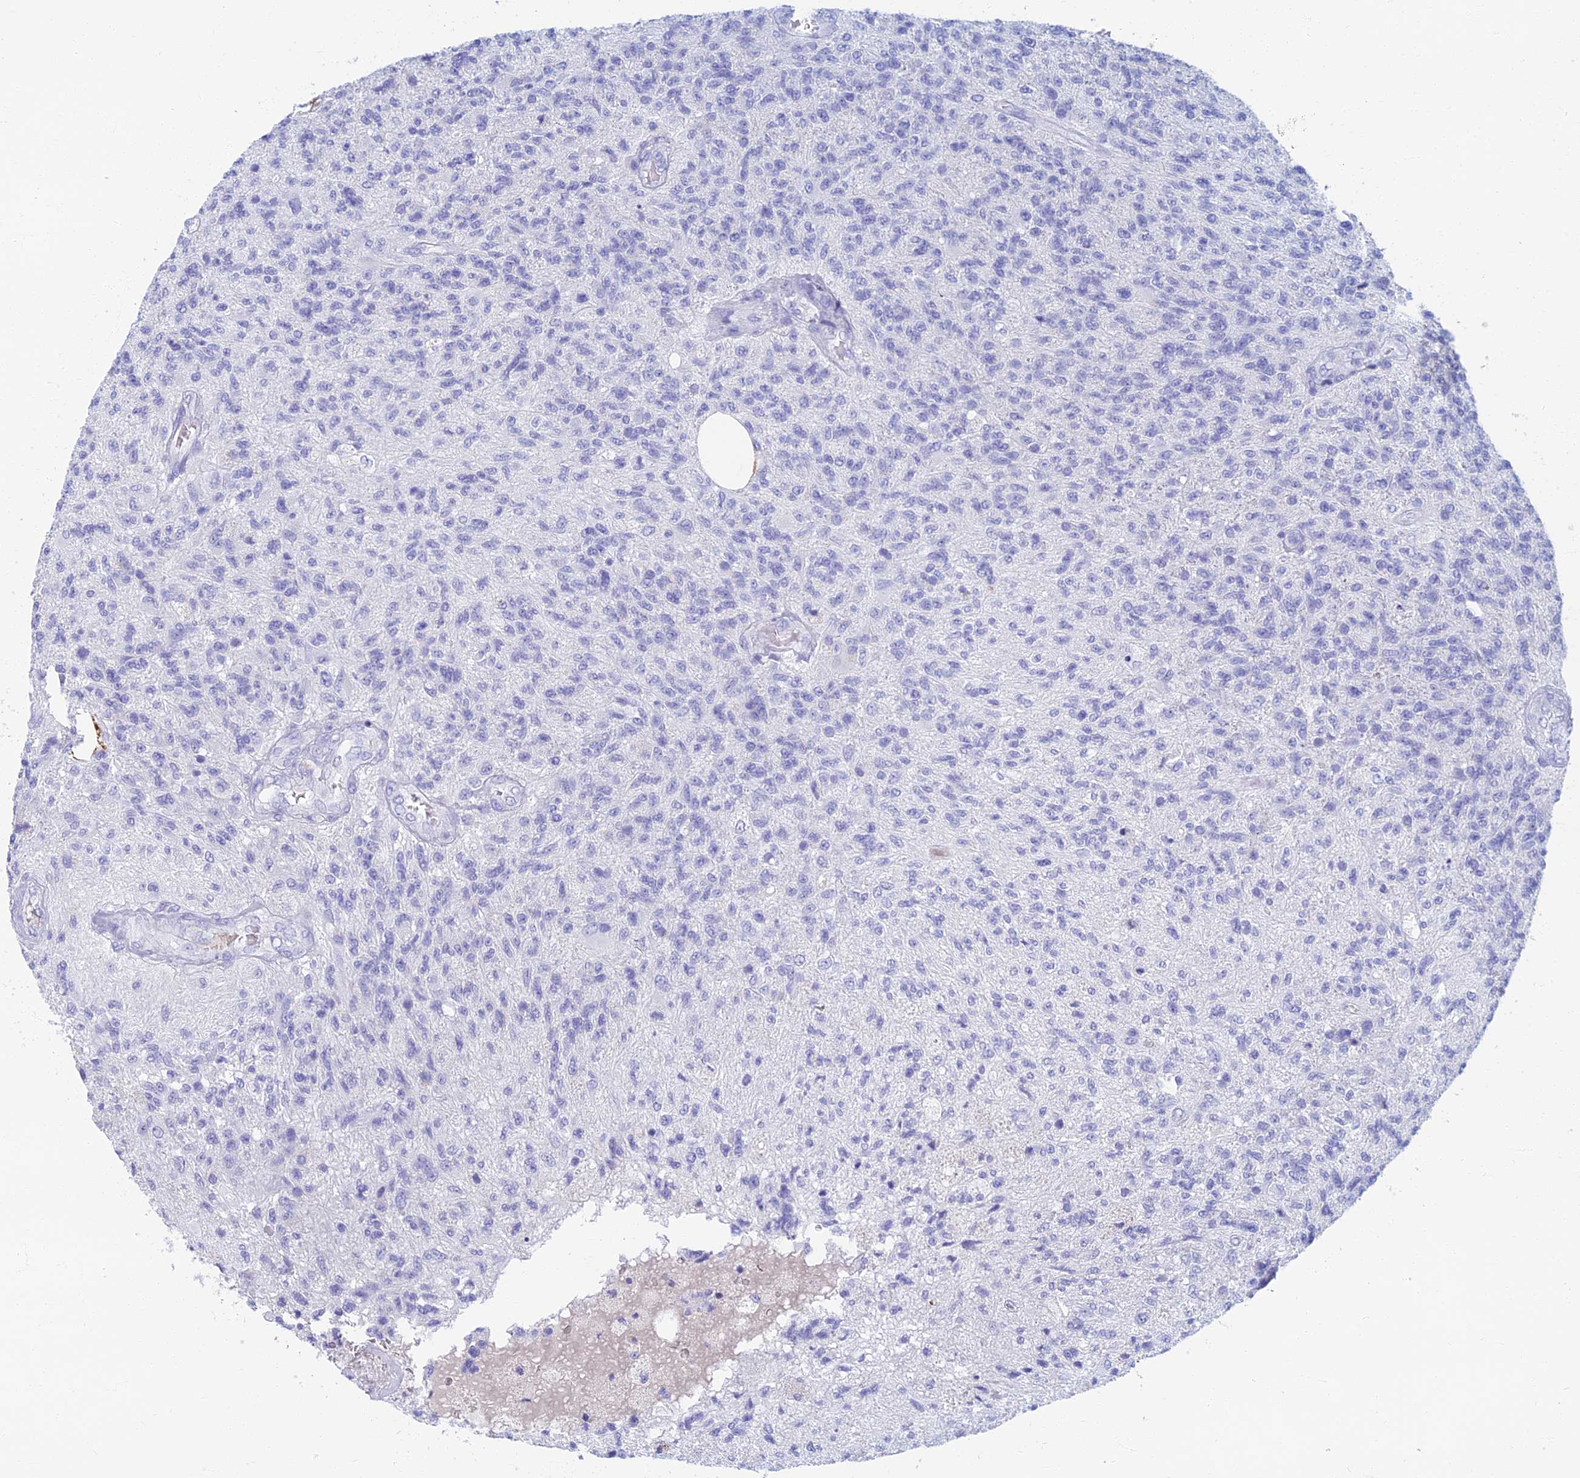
{"staining": {"intensity": "negative", "quantity": "none", "location": "none"}, "tissue": "glioma", "cell_type": "Tumor cells", "image_type": "cancer", "snomed": [{"axis": "morphology", "description": "Glioma, malignant, High grade"}, {"axis": "topography", "description": "Brain"}], "caption": "Immunohistochemistry (IHC) of human high-grade glioma (malignant) shows no expression in tumor cells. (Stains: DAB immunohistochemistry (IHC) with hematoxylin counter stain, Microscopy: brightfield microscopy at high magnification).", "gene": "ETFRF1", "patient": {"sex": "male", "age": 56}}